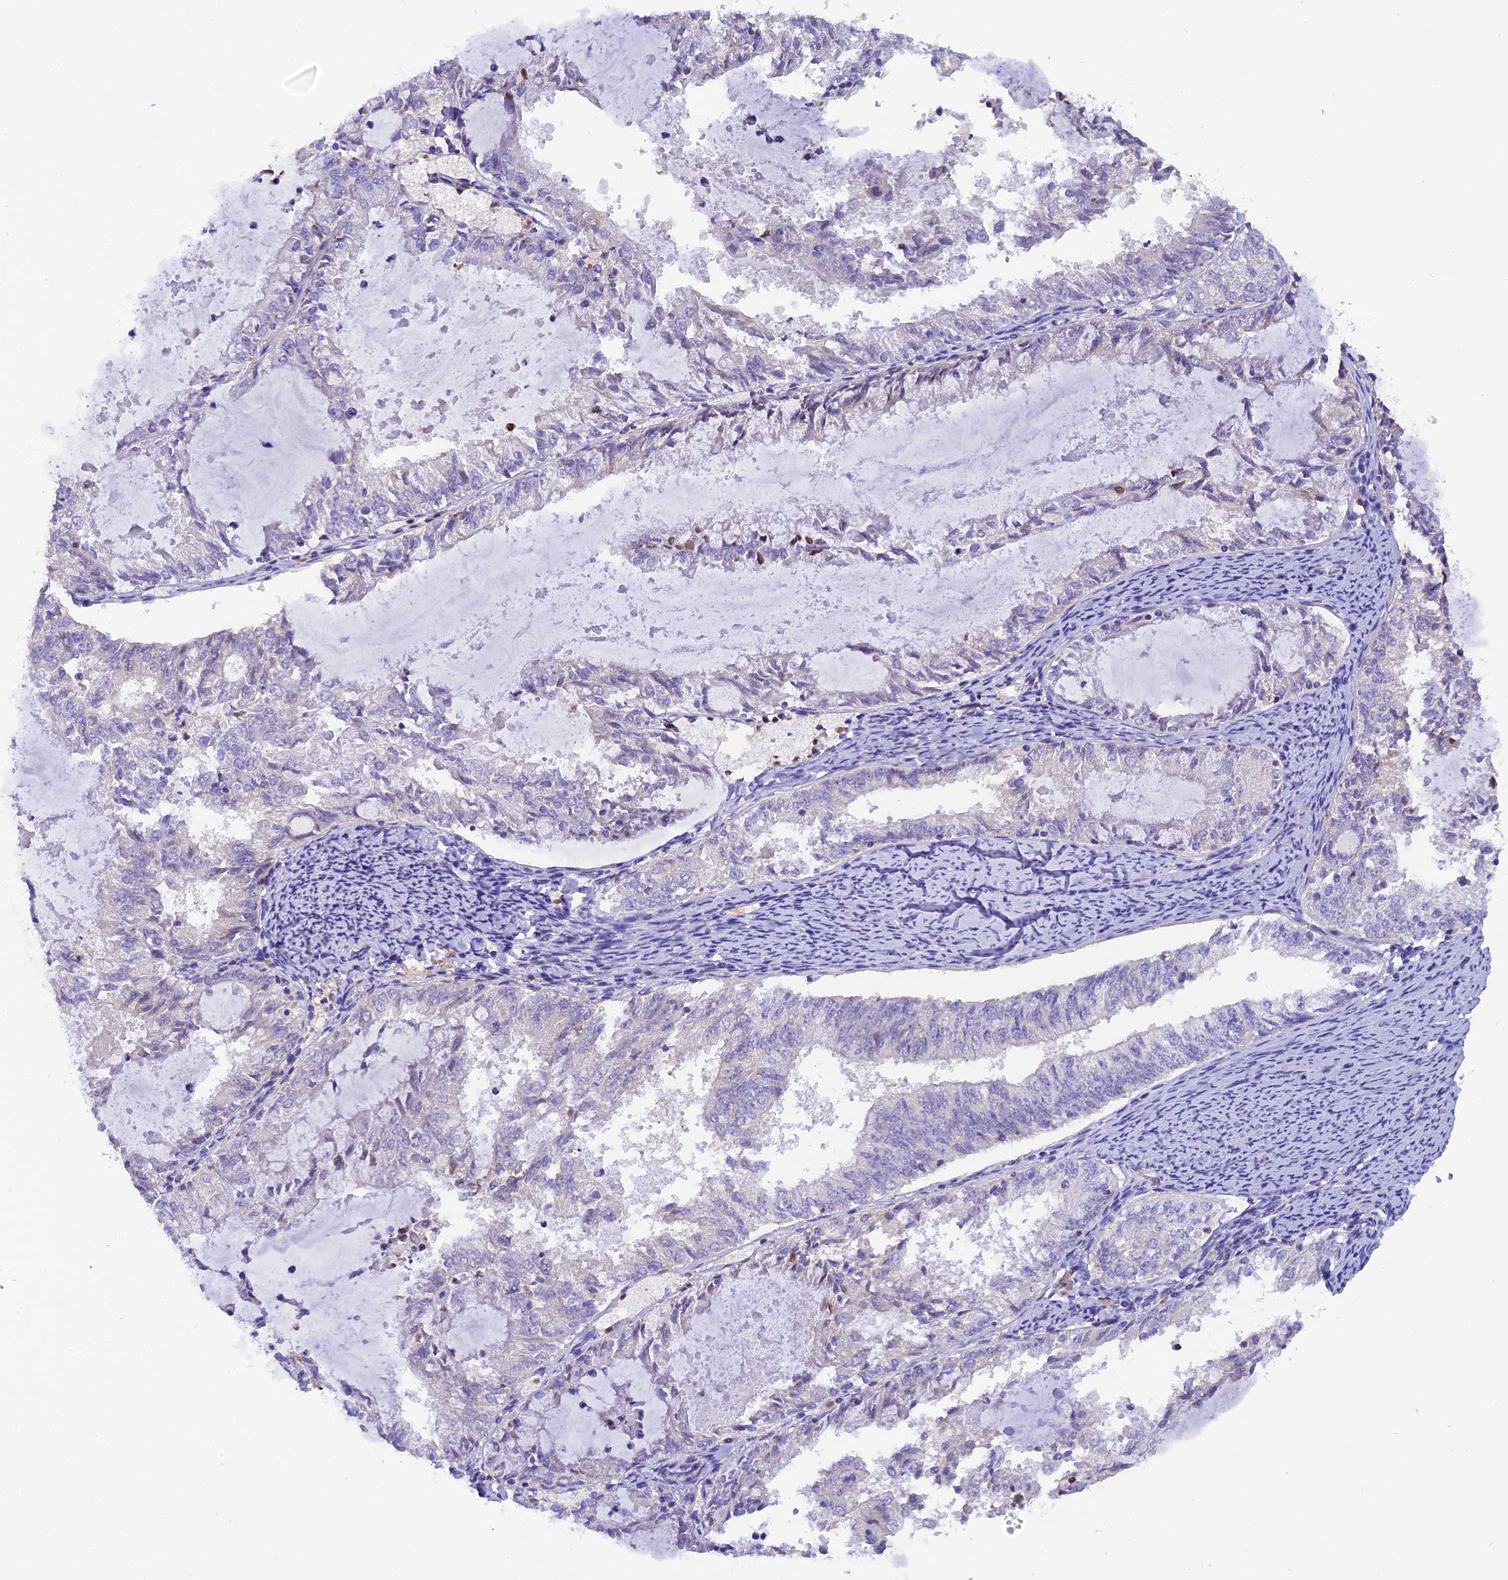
{"staining": {"intensity": "negative", "quantity": "none", "location": "none"}, "tissue": "endometrial cancer", "cell_type": "Tumor cells", "image_type": "cancer", "snomed": [{"axis": "morphology", "description": "Adenocarcinoma, NOS"}, {"axis": "topography", "description": "Endometrium"}], "caption": "Immunohistochemical staining of human endometrial cancer (adenocarcinoma) shows no significant expression in tumor cells.", "gene": "COL6A5", "patient": {"sex": "female", "age": 57}}